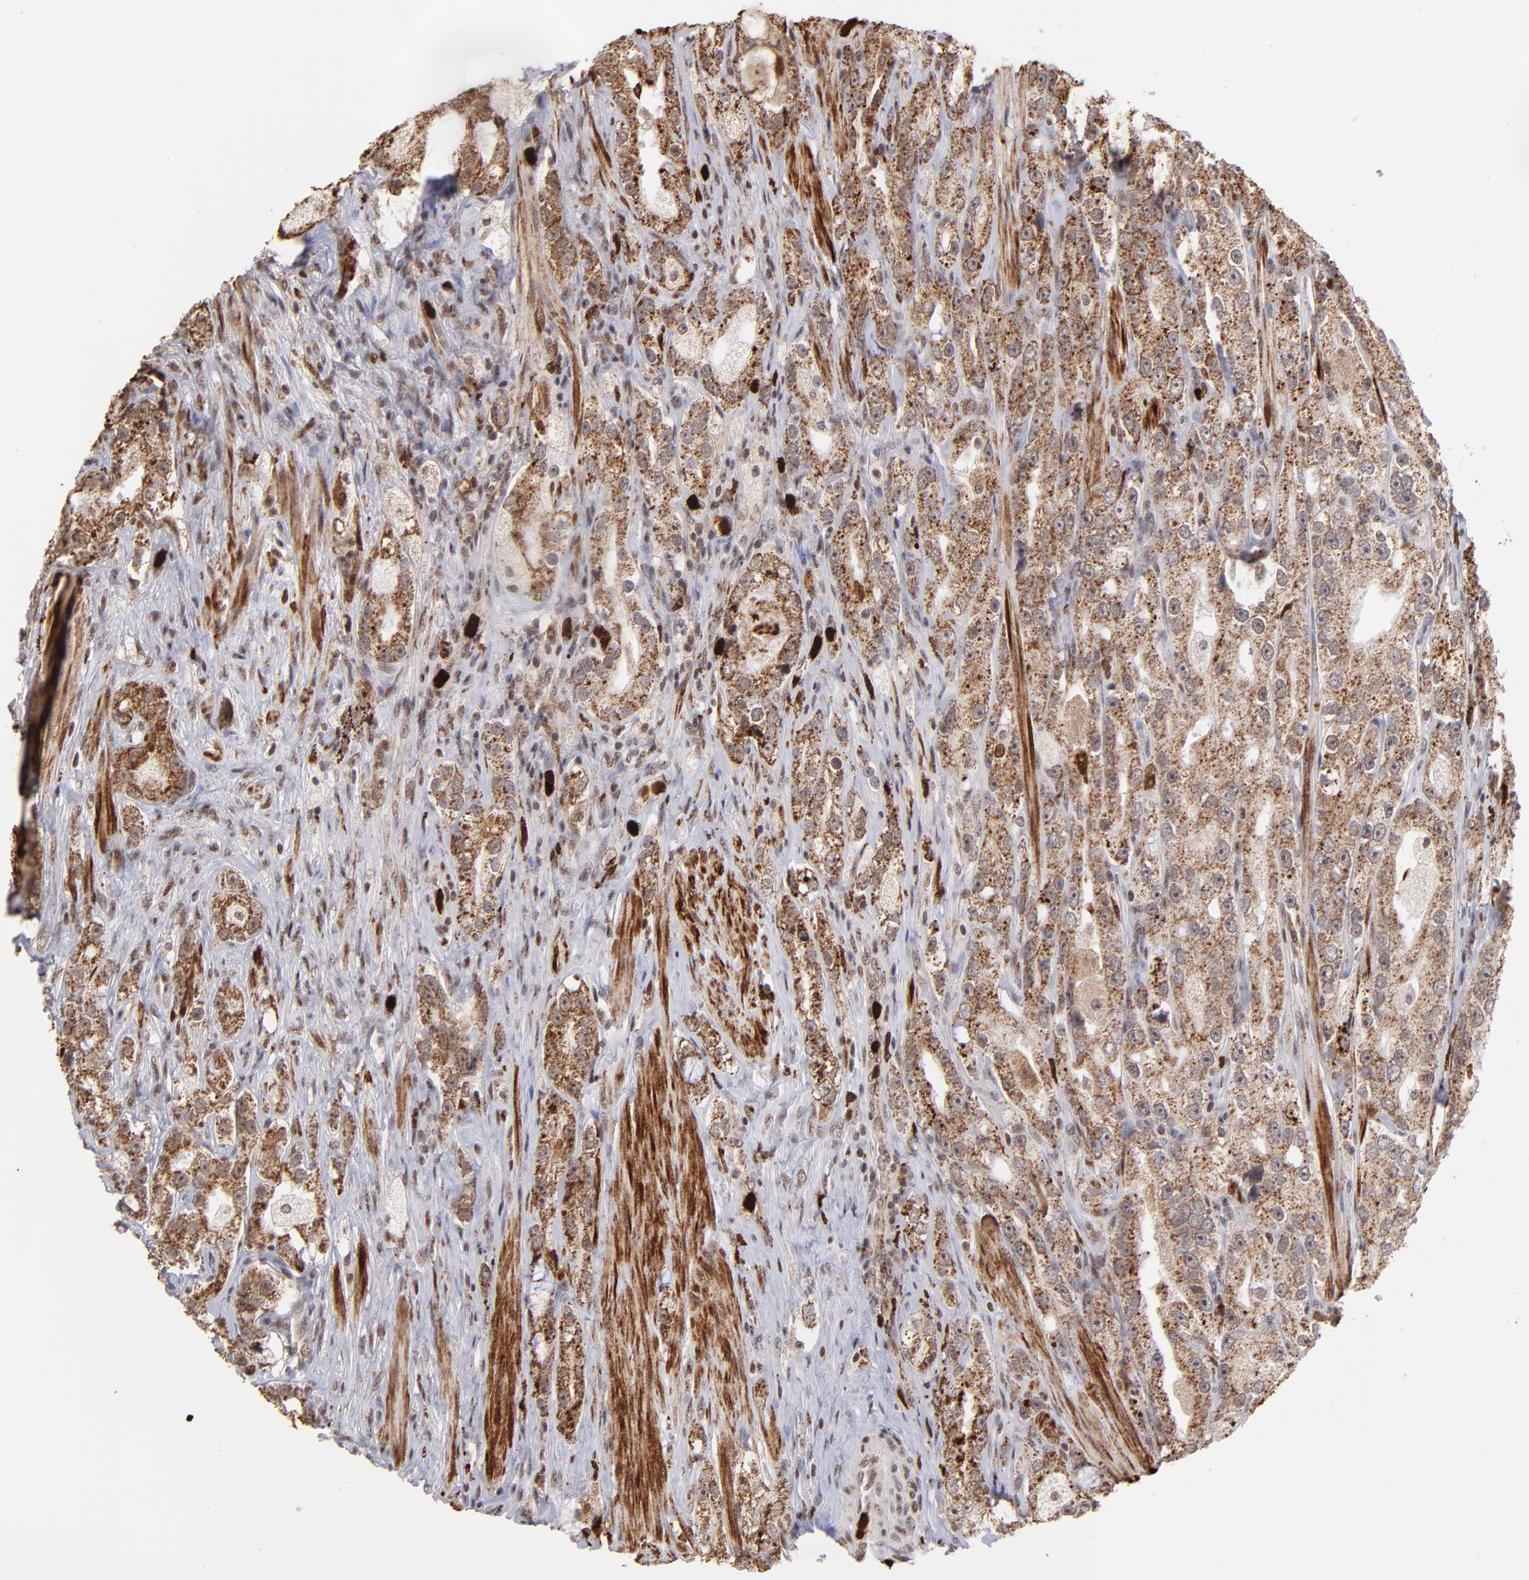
{"staining": {"intensity": "moderate", "quantity": ">75%", "location": "cytoplasmic/membranous,nuclear"}, "tissue": "prostate cancer", "cell_type": "Tumor cells", "image_type": "cancer", "snomed": [{"axis": "morphology", "description": "Adenocarcinoma, High grade"}, {"axis": "topography", "description": "Prostate"}], "caption": "Immunohistochemical staining of adenocarcinoma (high-grade) (prostate) demonstrates medium levels of moderate cytoplasmic/membranous and nuclear protein expression in approximately >75% of tumor cells.", "gene": "ZFX", "patient": {"sex": "male", "age": 63}}